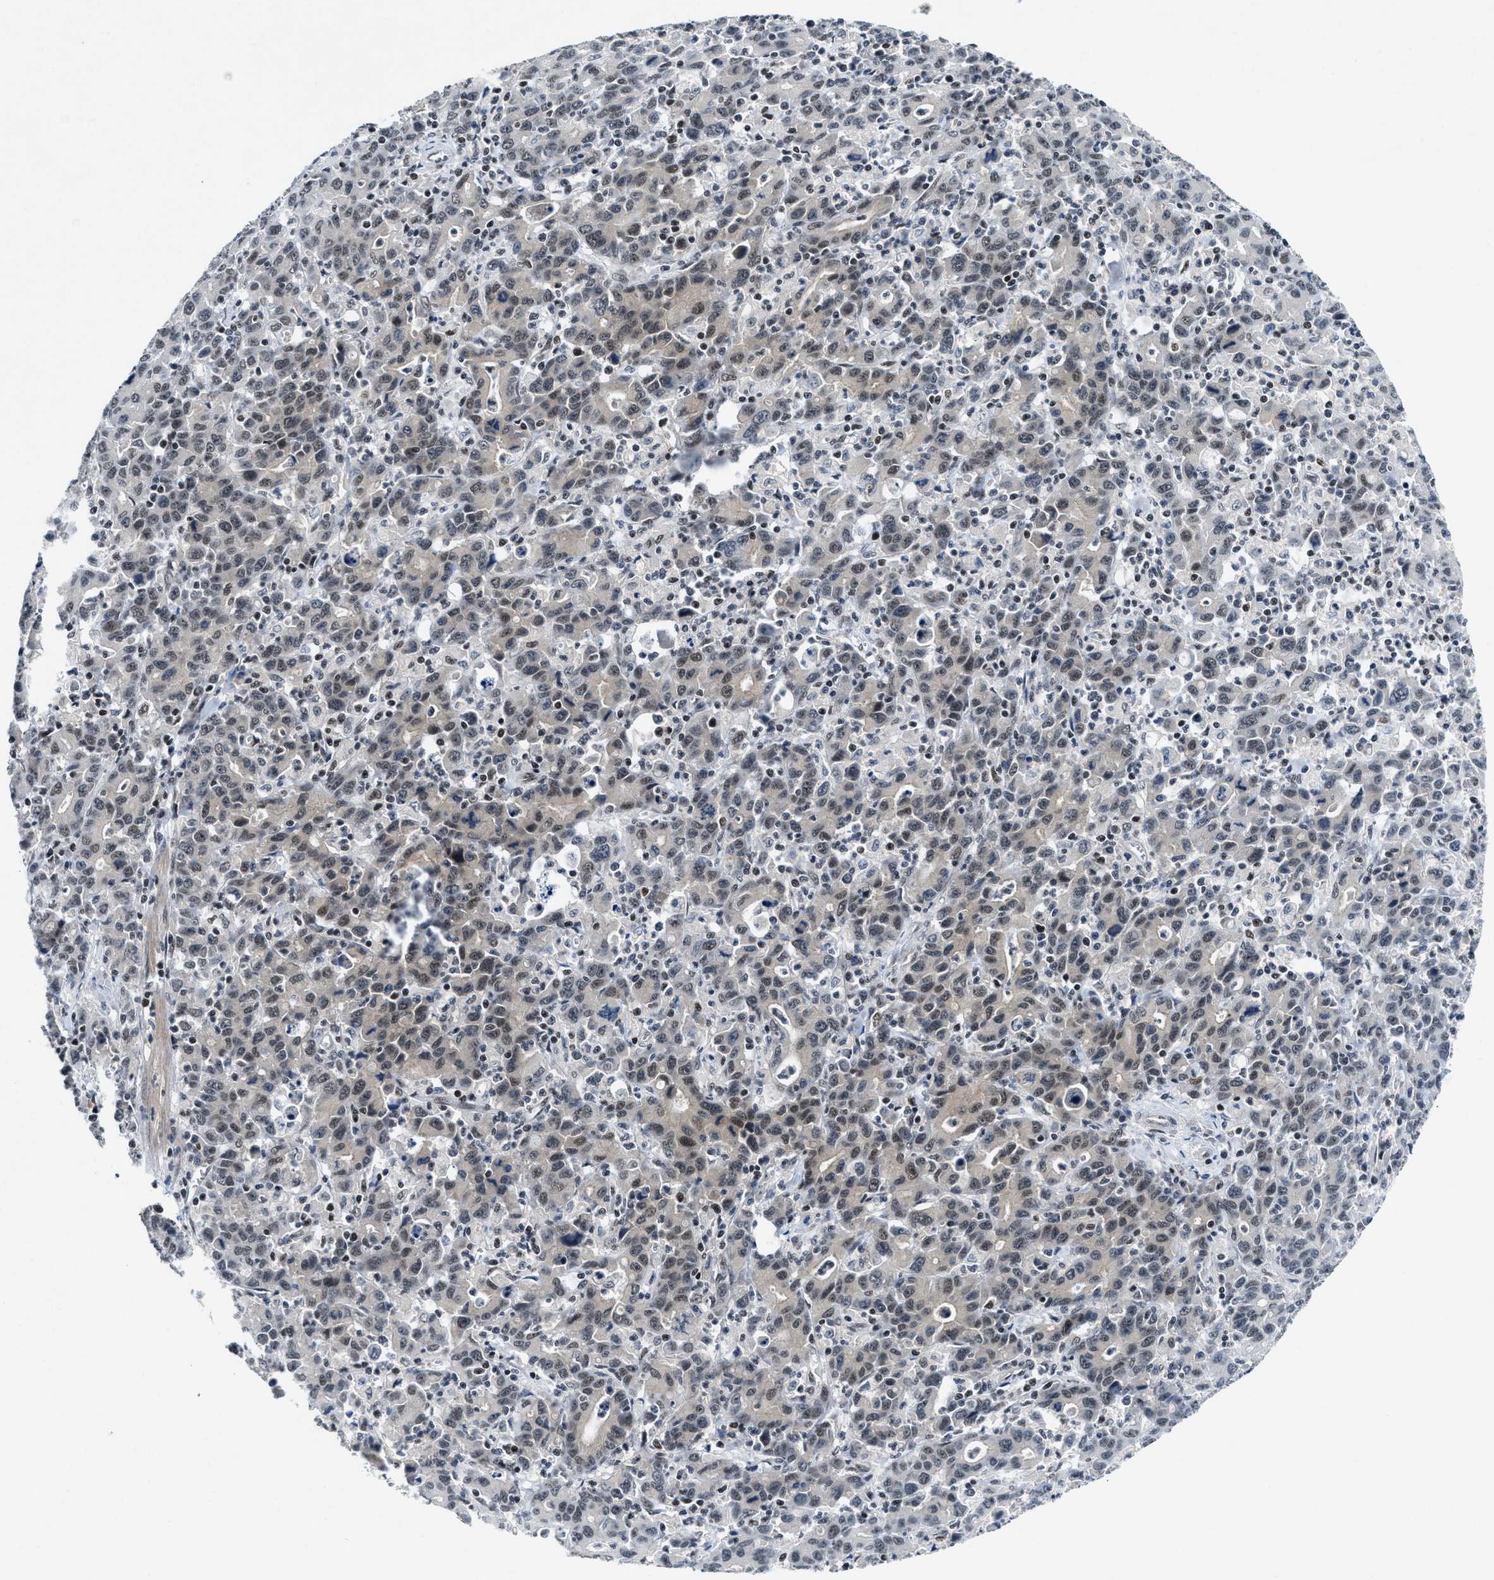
{"staining": {"intensity": "weak", "quantity": "25%-75%", "location": "nuclear"}, "tissue": "stomach cancer", "cell_type": "Tumor cells", "image_type": "cancer", "snomed": [{"axis": "morphology", "description": "Adenocarcinoma, NOS"}, {"axis": "topography", "description": "Stomach, upper"}], "caption": "Immunohistochemistry (IHC) (DAB (3,3'-diaminobenzidine)) staining of human stomach cancer (adenocarcinoma) demonstrates weak nuclear protein staining in about 25%-75% of tumor cells.", "gene": "NCOA1", "patient": {"sex": "male", "age": 69}}